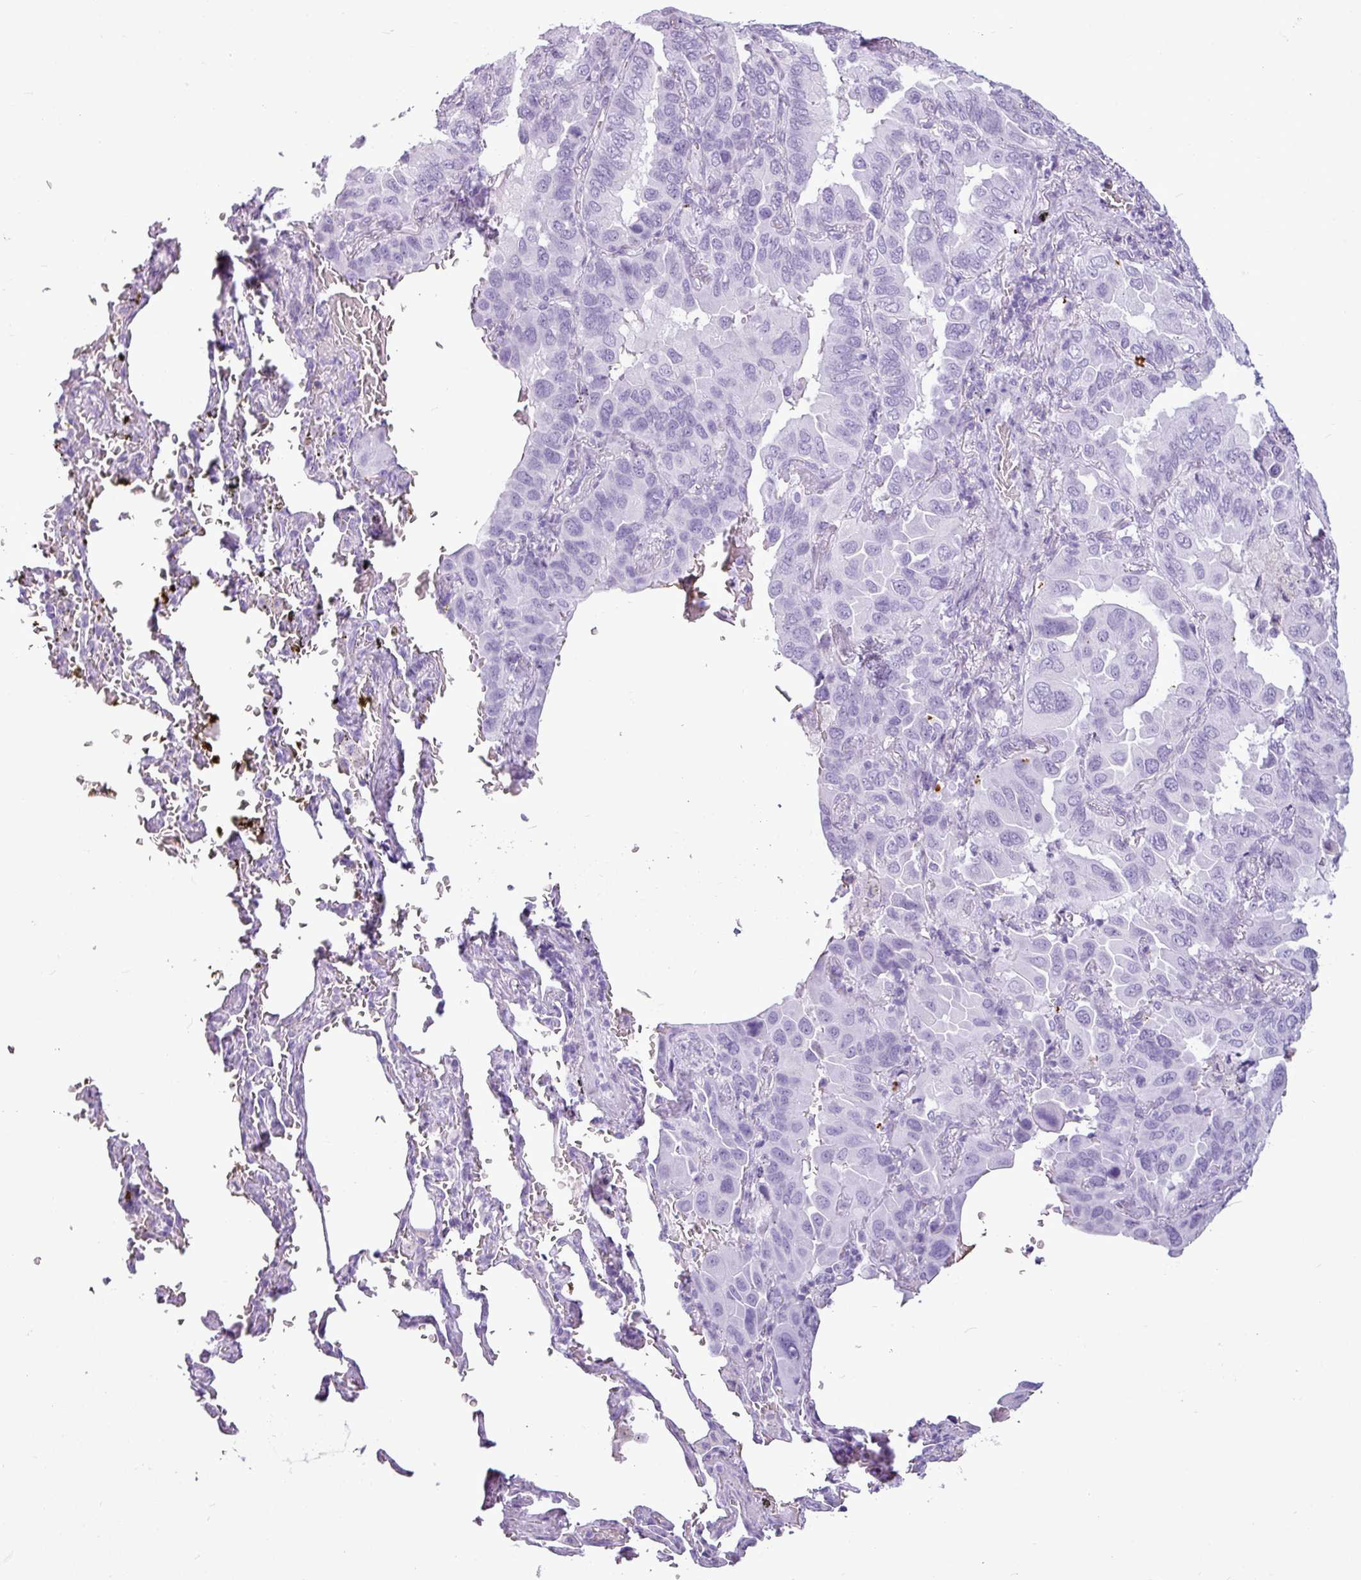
{"staining": {"intensity": "negative", "quantity": "none", "location": "none"}, "tissue": "lung cancer", "cell_type": "Tumor cells", "image_type": "cancer", "snomed": [{"axis": "morphology", "description": "Adenocarcinoma, NOS"}, {"axis": "topography", "description": "Lung"}], "caption": "Tumor cells show no significant protein expression in lung cancer (adenocarcinoma).", "gene": "AMY1B", "patient": {"sex": "male", "age": 64}}